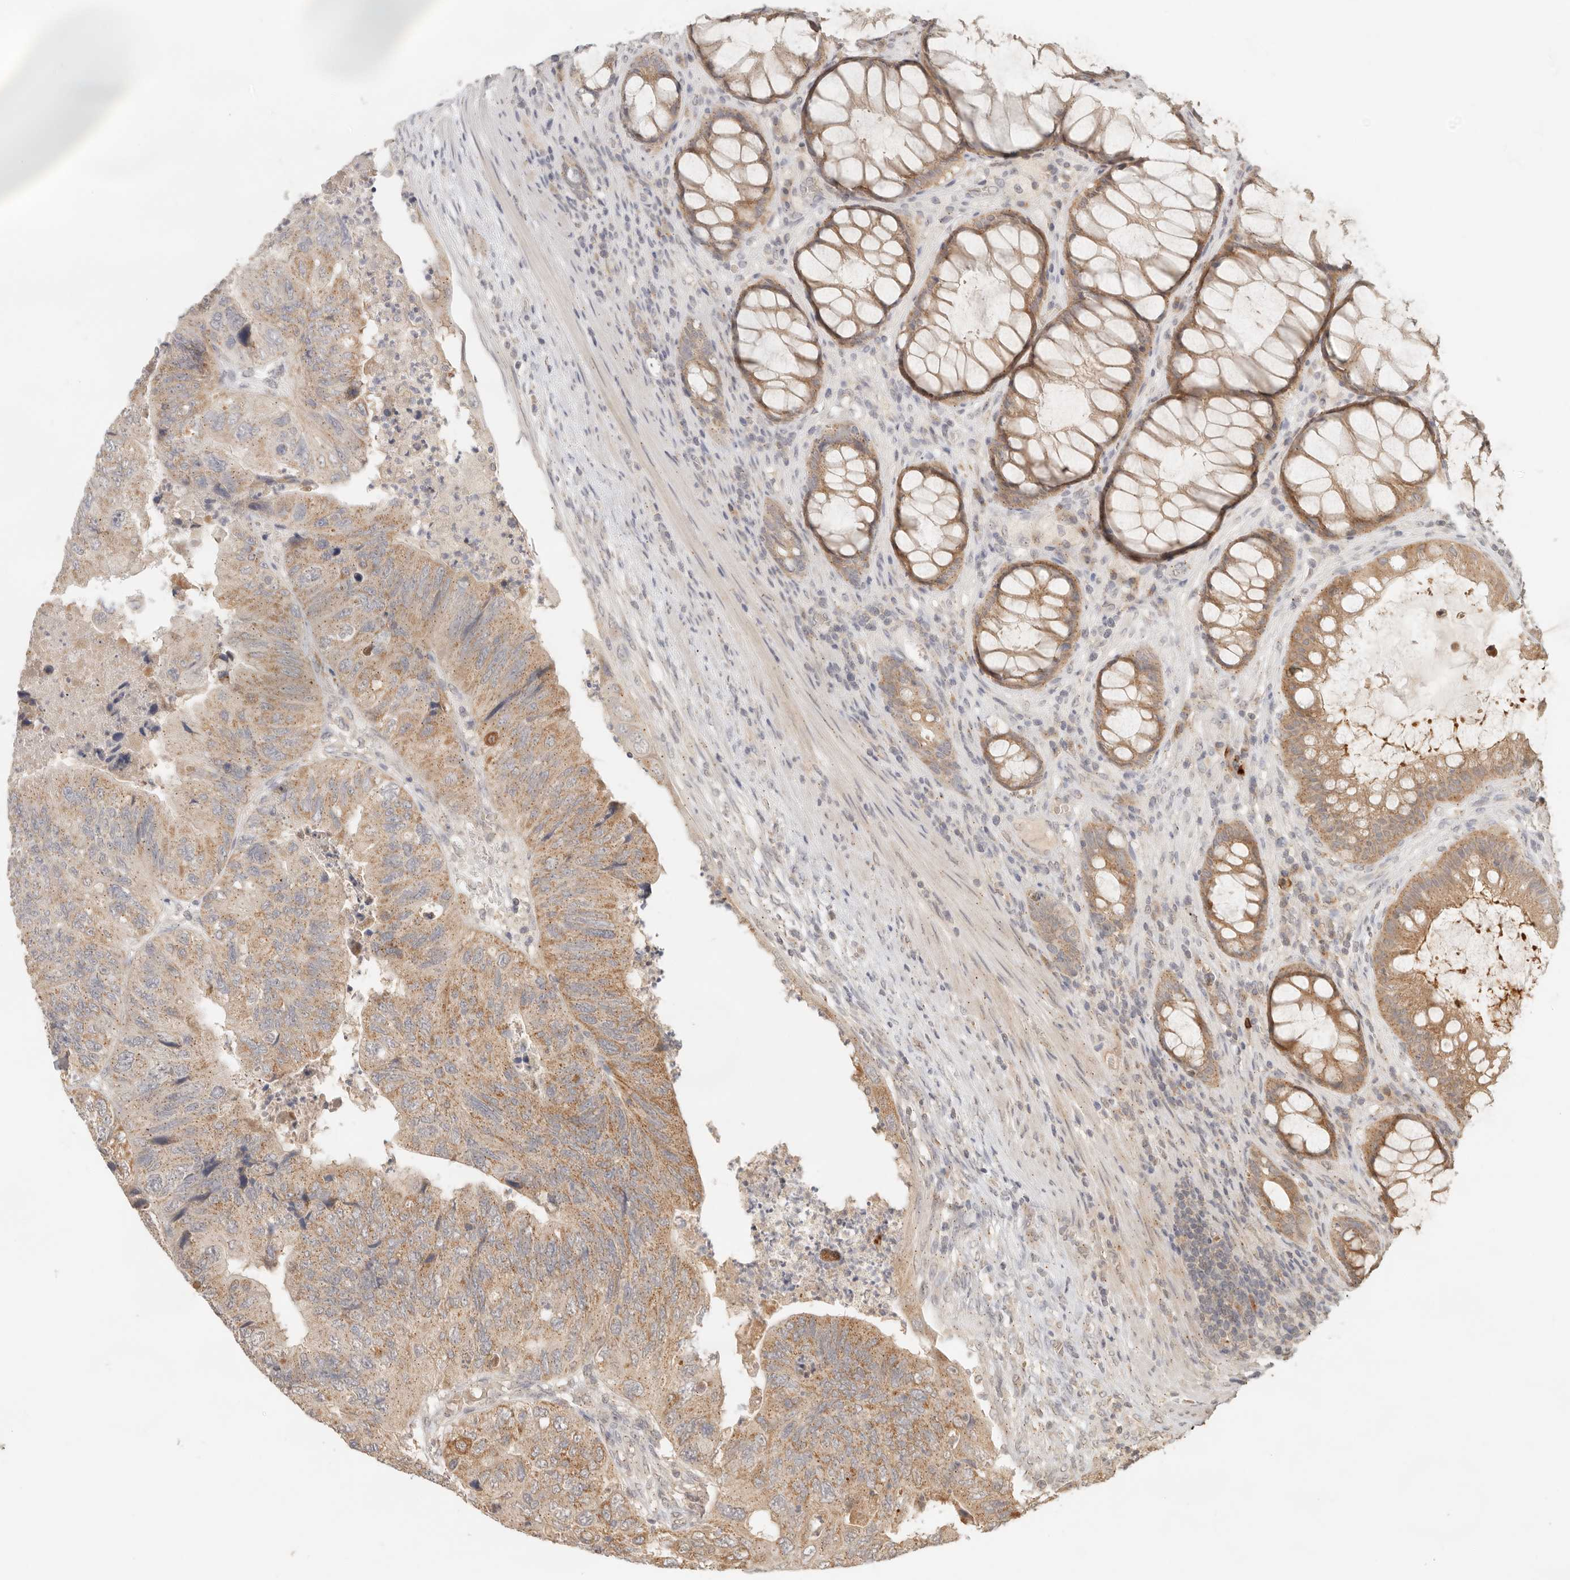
{"staining": {"intensity": "moderate", "quantity": ">75%", "location": "cytoplasmic/membranous"}, "tissue": "colorectal cancer", "cell_type": "Tumor cells", "image_type": "cancer", "snomed": [{"axis": "morphology", "description": "Adenocarcinoma, NOS"}, {"axis": "topography", "description": "Rectum"}], "caption": "IHC (DAB (3,3'-diaminobenzidine)) staining of colorectal cancer shows moderate cytoplasmic/membranous protein expression in approximately >75% of tumor cells.", "gene": "LMO4", "patient": {"sex": "male", "age": 63}}